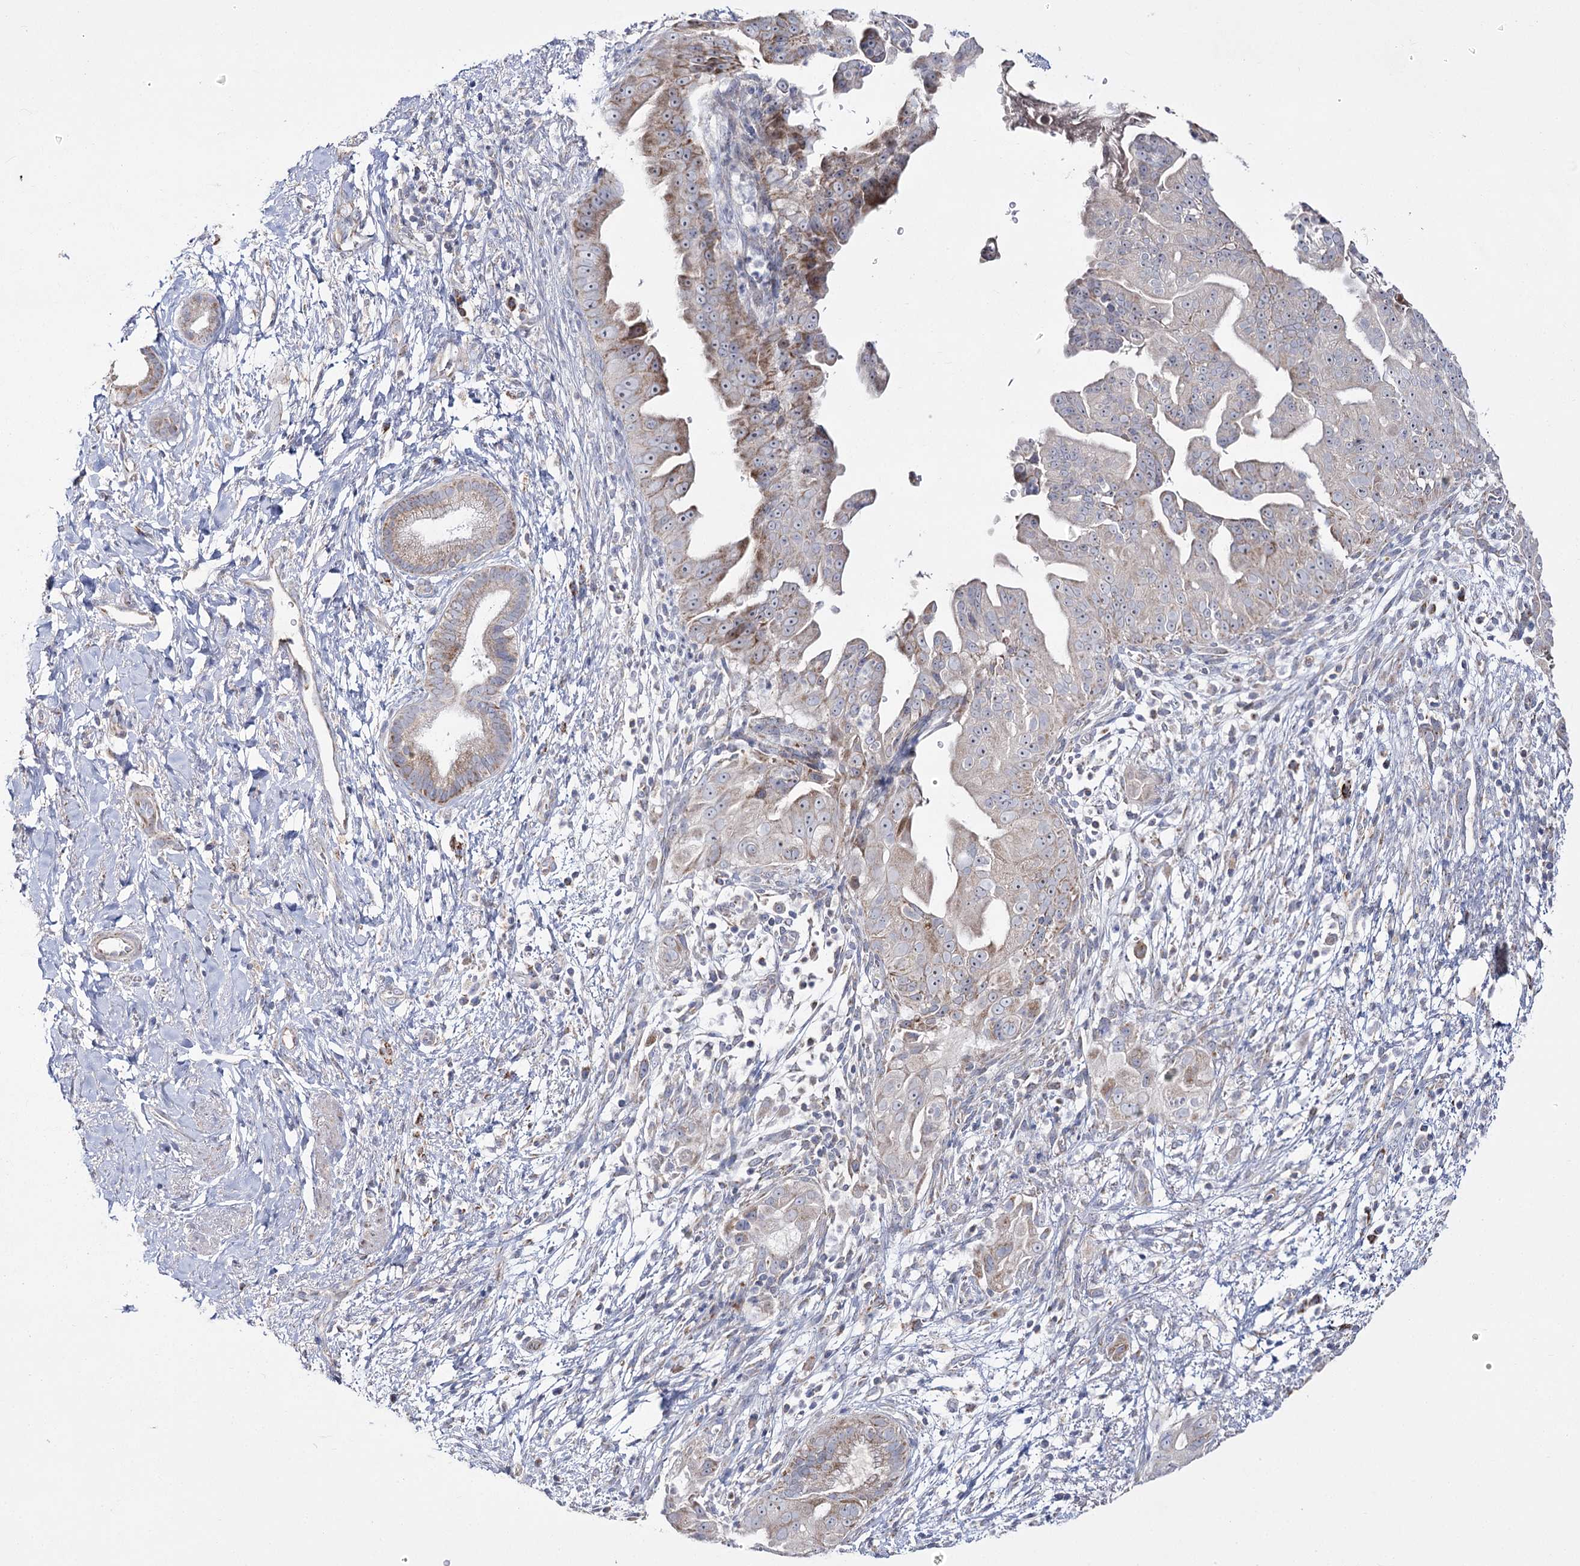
{"staining": {"intensity": "moderate", "quantity": "25%-75%", "location": "cytoplasmic/membranous"}, "tissue": "pancreatic cancer", "cell_type": "Tumor cells", "image_type": "cancer", "snomed": [{"axis": "morphology", "description": "Adenocarcinoma, NOS"}, {"axis": "topography", "description": "Pancreas"}], "caption": "High-magnification brightfield microscopy of pancreatic adenocarcinoma stained with DAB (brown) and counterstained with hematoxylin (blue). tumor cells exhibit moderate cytoplasmic/membranous positivity is appreciated in approximately25%-75% of cells. The staining is performed using DAB (3,3'-diaminobenzidine) brown chromogen to label protein expression. The nuclei are counter-stained blue using hematoxylin.", "gene": "NADK2", "patient": {"sex": "female", "age": 78}}